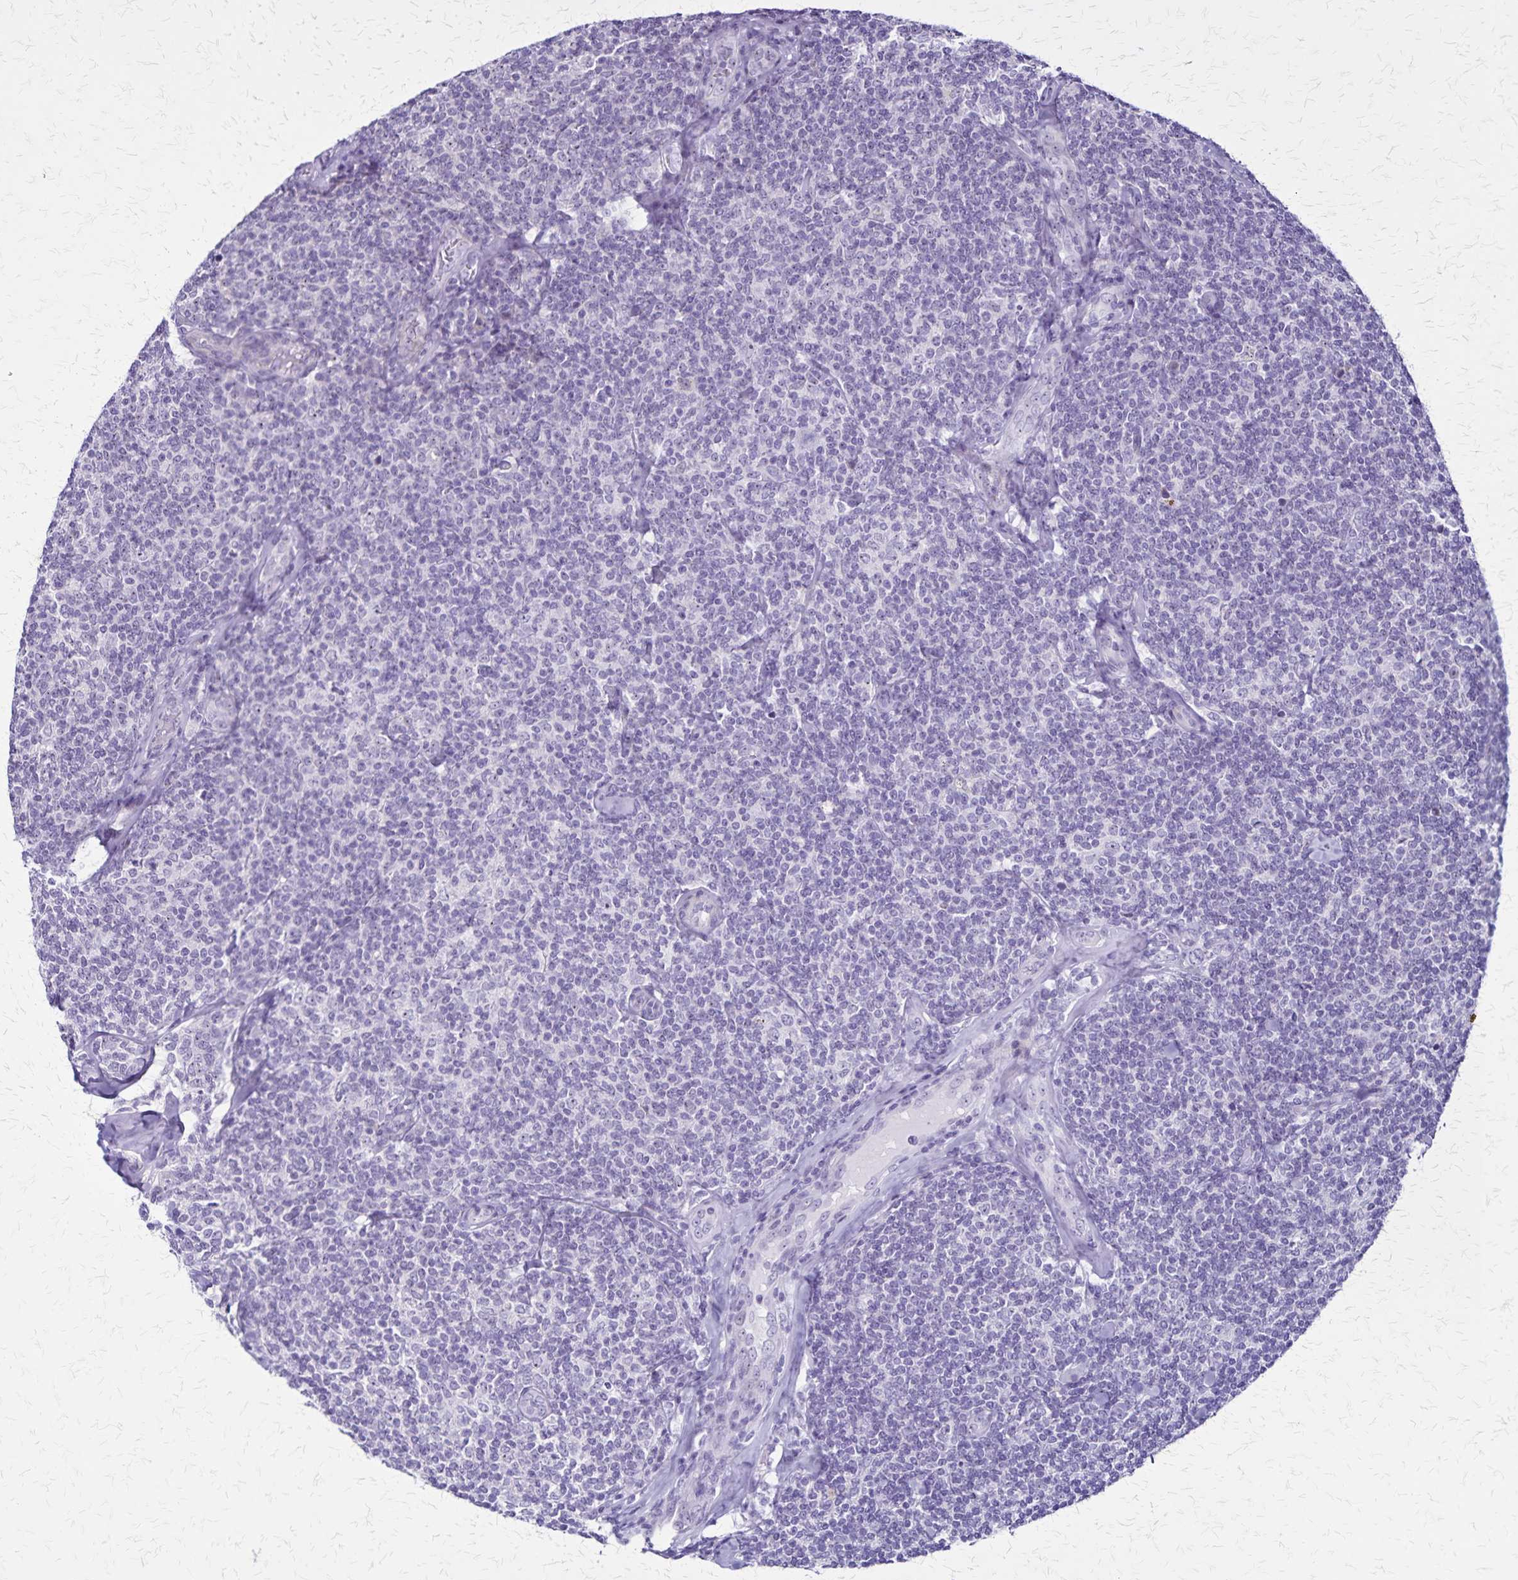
{"staining": {"intensity": "negative", "quantity": "none", "location": "none"}, "tissue": "lymphoma", "cell_type": "Tumor cells", "image_type": "cancer", "snomed": [{"axis": "morphology", "description": "Malignant lymphoma, non-Hodgkin's type, Low grade"}, {"axis": "topography", "description": "Lymph node"}], "caption": "Protein analysis of lymphoma reveals no significant positivity in tumor cells.", "gene": "OR51B5", "patient": {"sex": "female", "age": 56}}